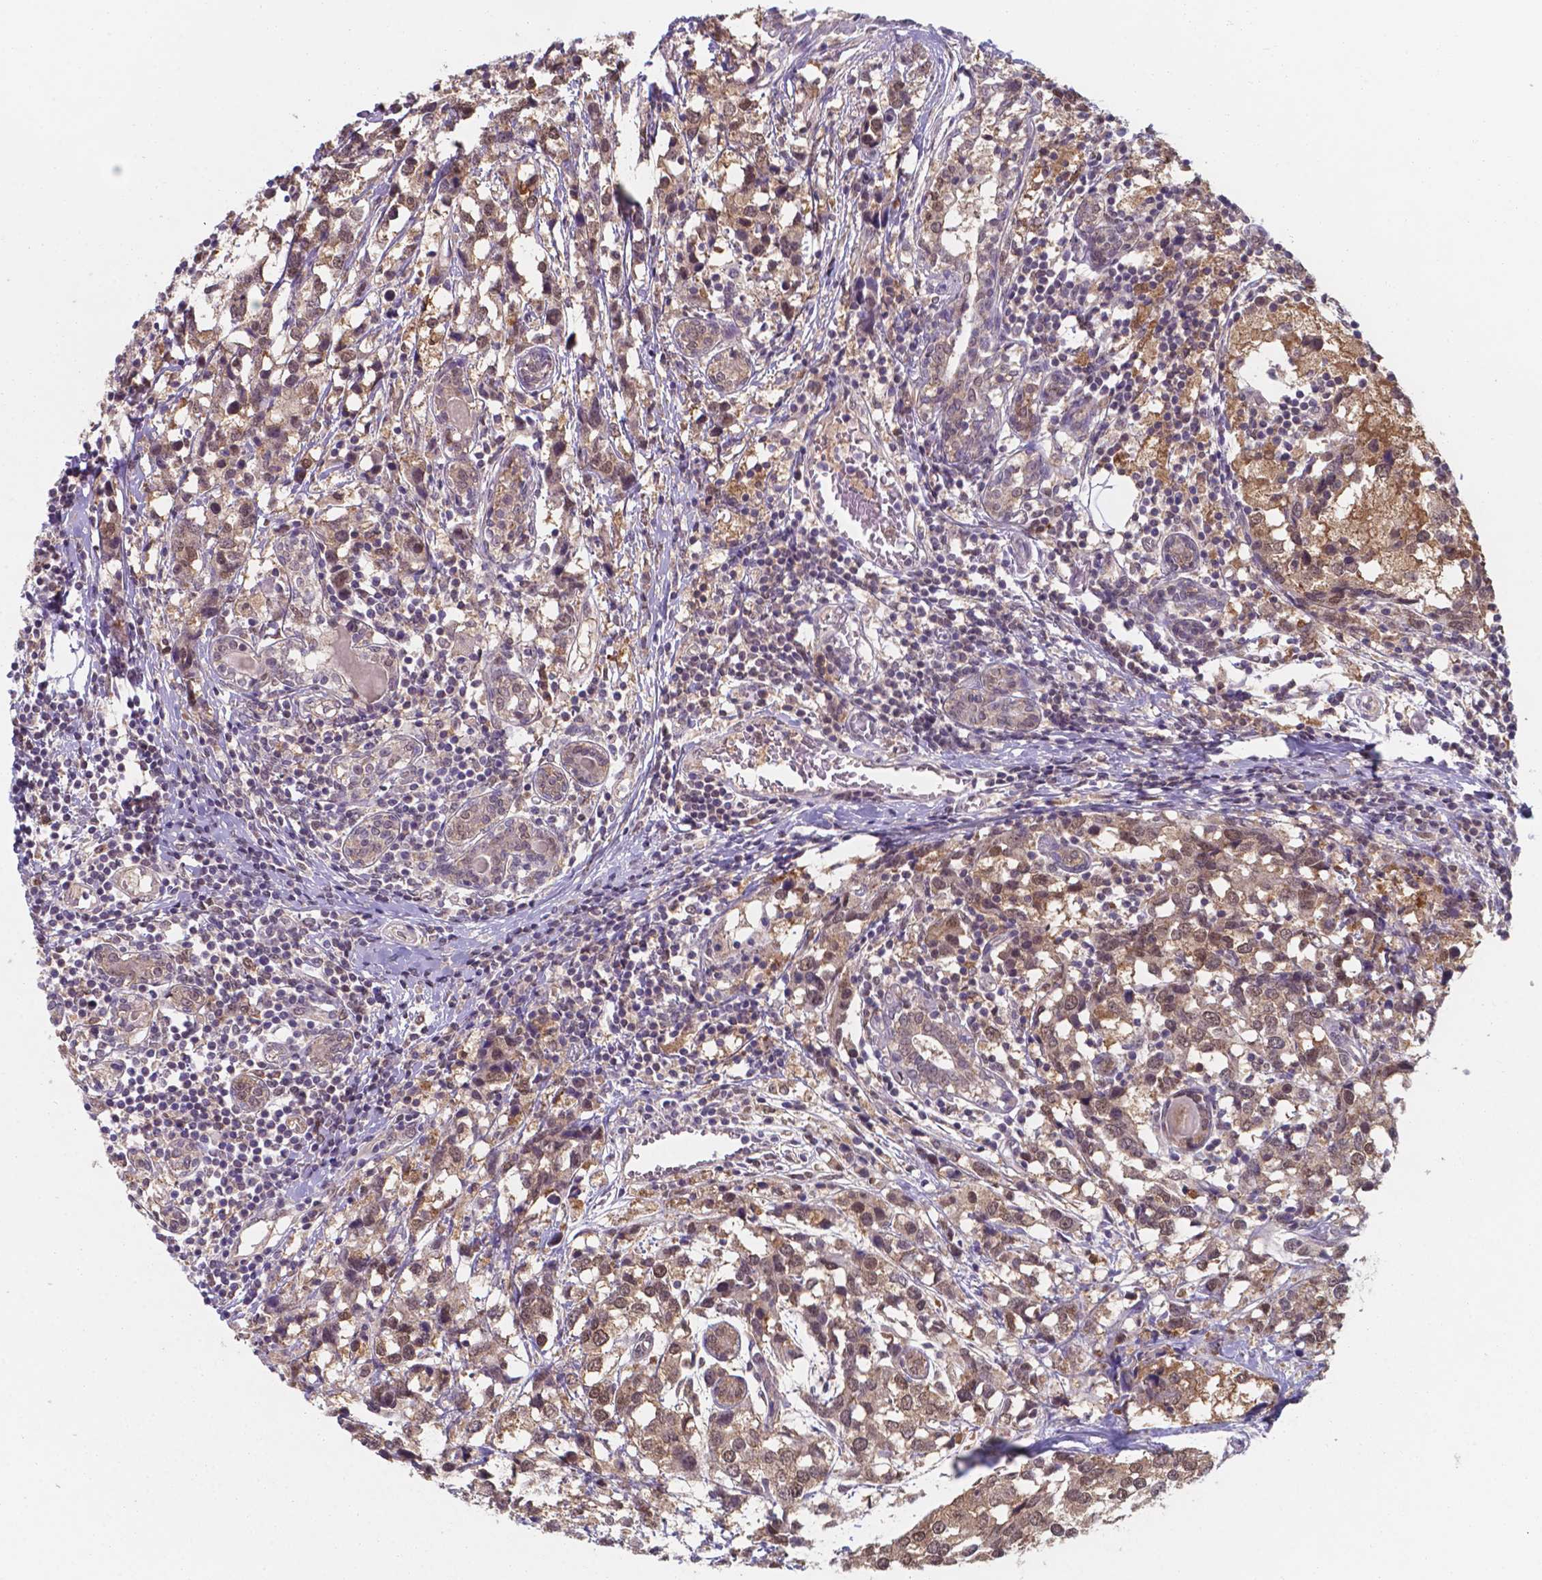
{"staining": {"intensity": "moderate", "quantity": ">75%", "location": "cytoplasmic/membranous,nuclear"}, "tissue": "breast cancer", "cell_type": "Tumor cells", "image_type": "cancer", "snomed": [{"axis": "morphology", "description": "Lobular carcinoma"}, {"axis": "topography", "description": "Breast"}], "caption": "Human lobular carcinoma (breast) stained for a protein (brown) demonstrates moderate cytoplasmic/membranous and nuclear positive staining in approximately >75% of tumor cells.", "gene": "UBE2E2", "patient": {"sex": "female", "age": 59}}